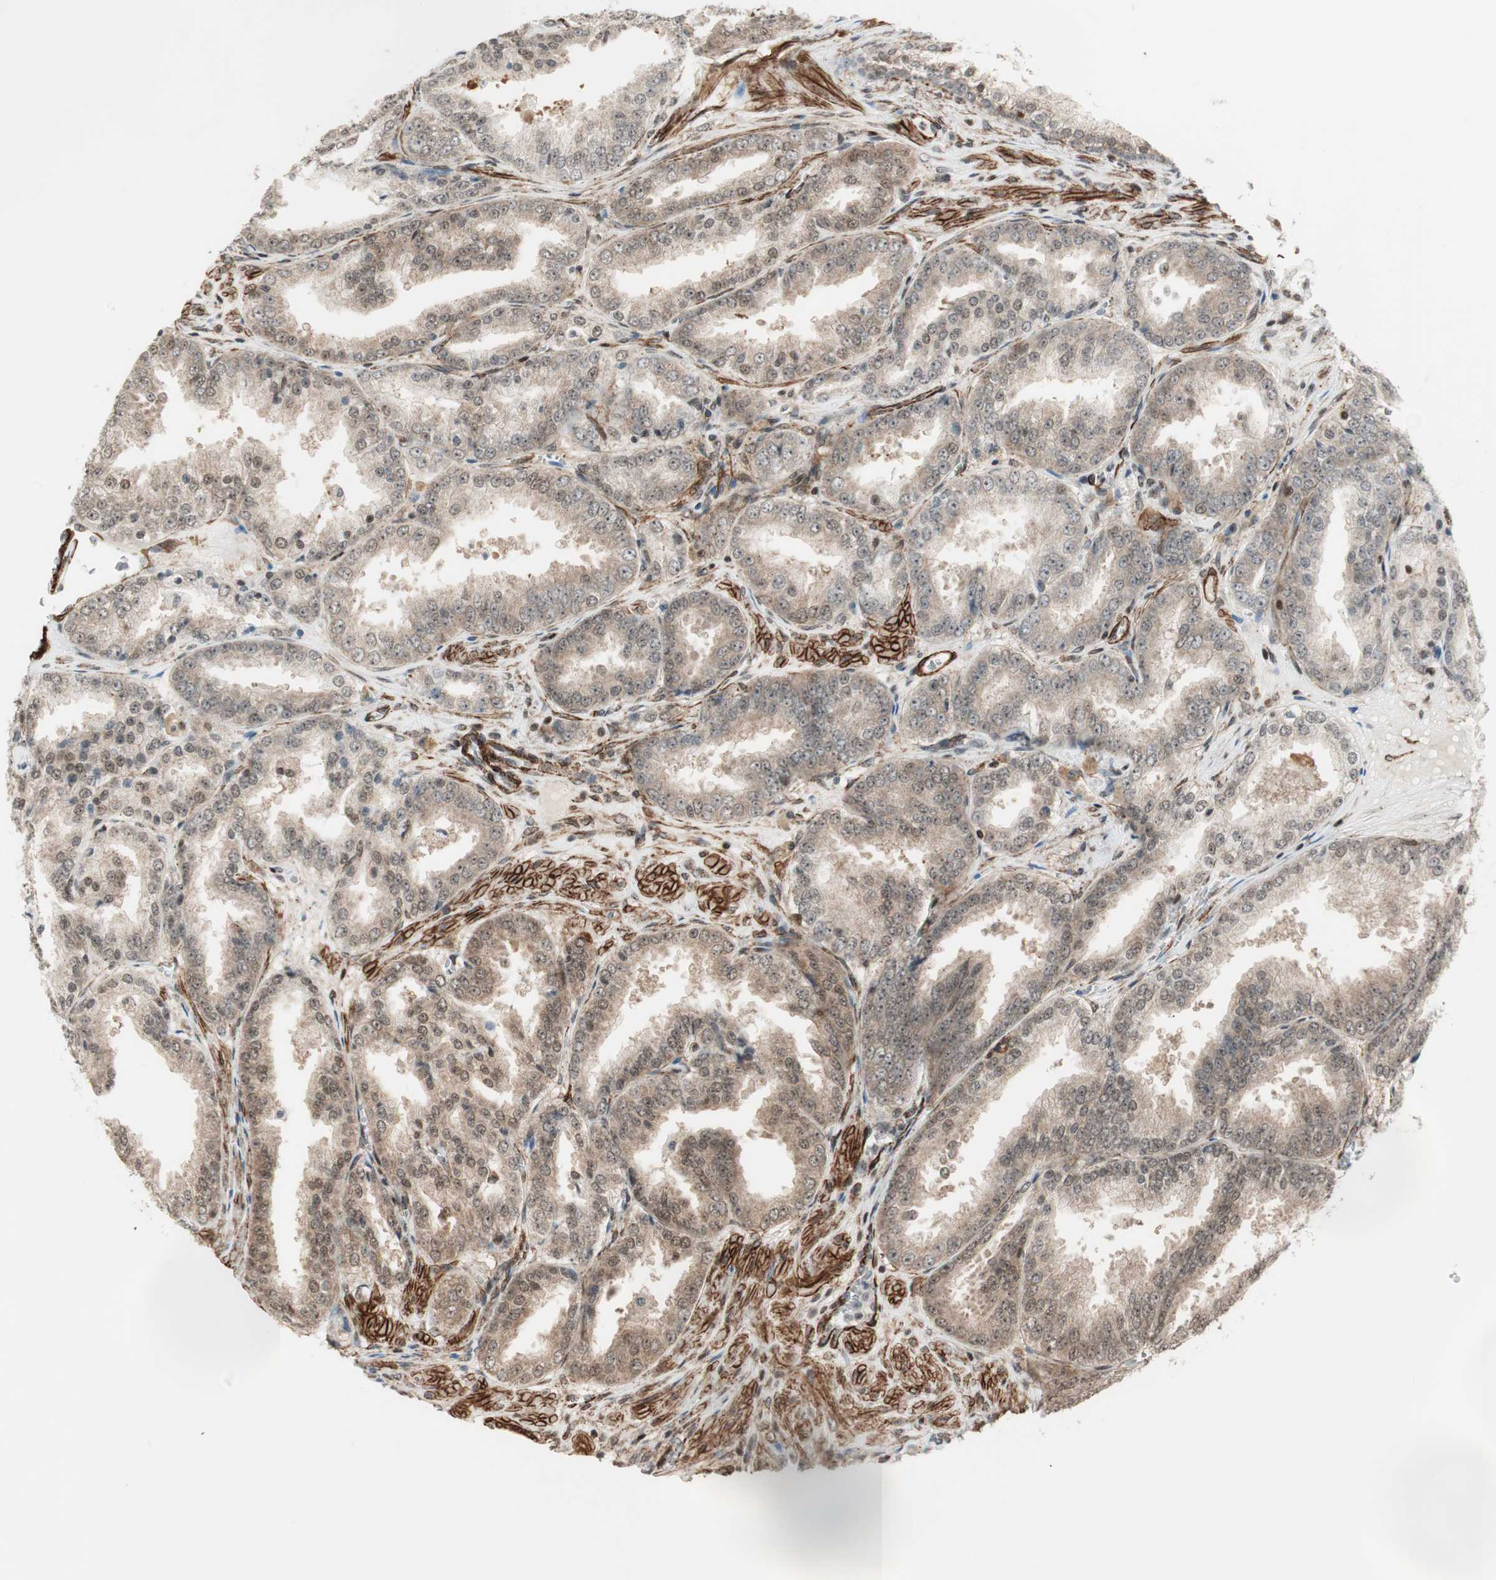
{"staining": {"intensity": "weak", "quantity": ">75%", "location": "cytoplasmic/membranous,nuclear"}, "tissue": "prostate cancer", "cell_type": "Tumor cells", "image_type": "cancer", "snomed": [{"axis": "morphology", "description": "Adenocarcinoma, High grade"}, {"axis": "topography", "description": "Prostate"}], "caption": "Prostate cancer (adenocarcinoma (high-grade)) stained with DAB immunohistochemistry (IHC) exhibits low levels of weak cytoplasmic/membranous and nuclear positivity in about >75% of tumor cells.", "gene": "CDK19", "patient": {"sex": "male", "age": 61}}